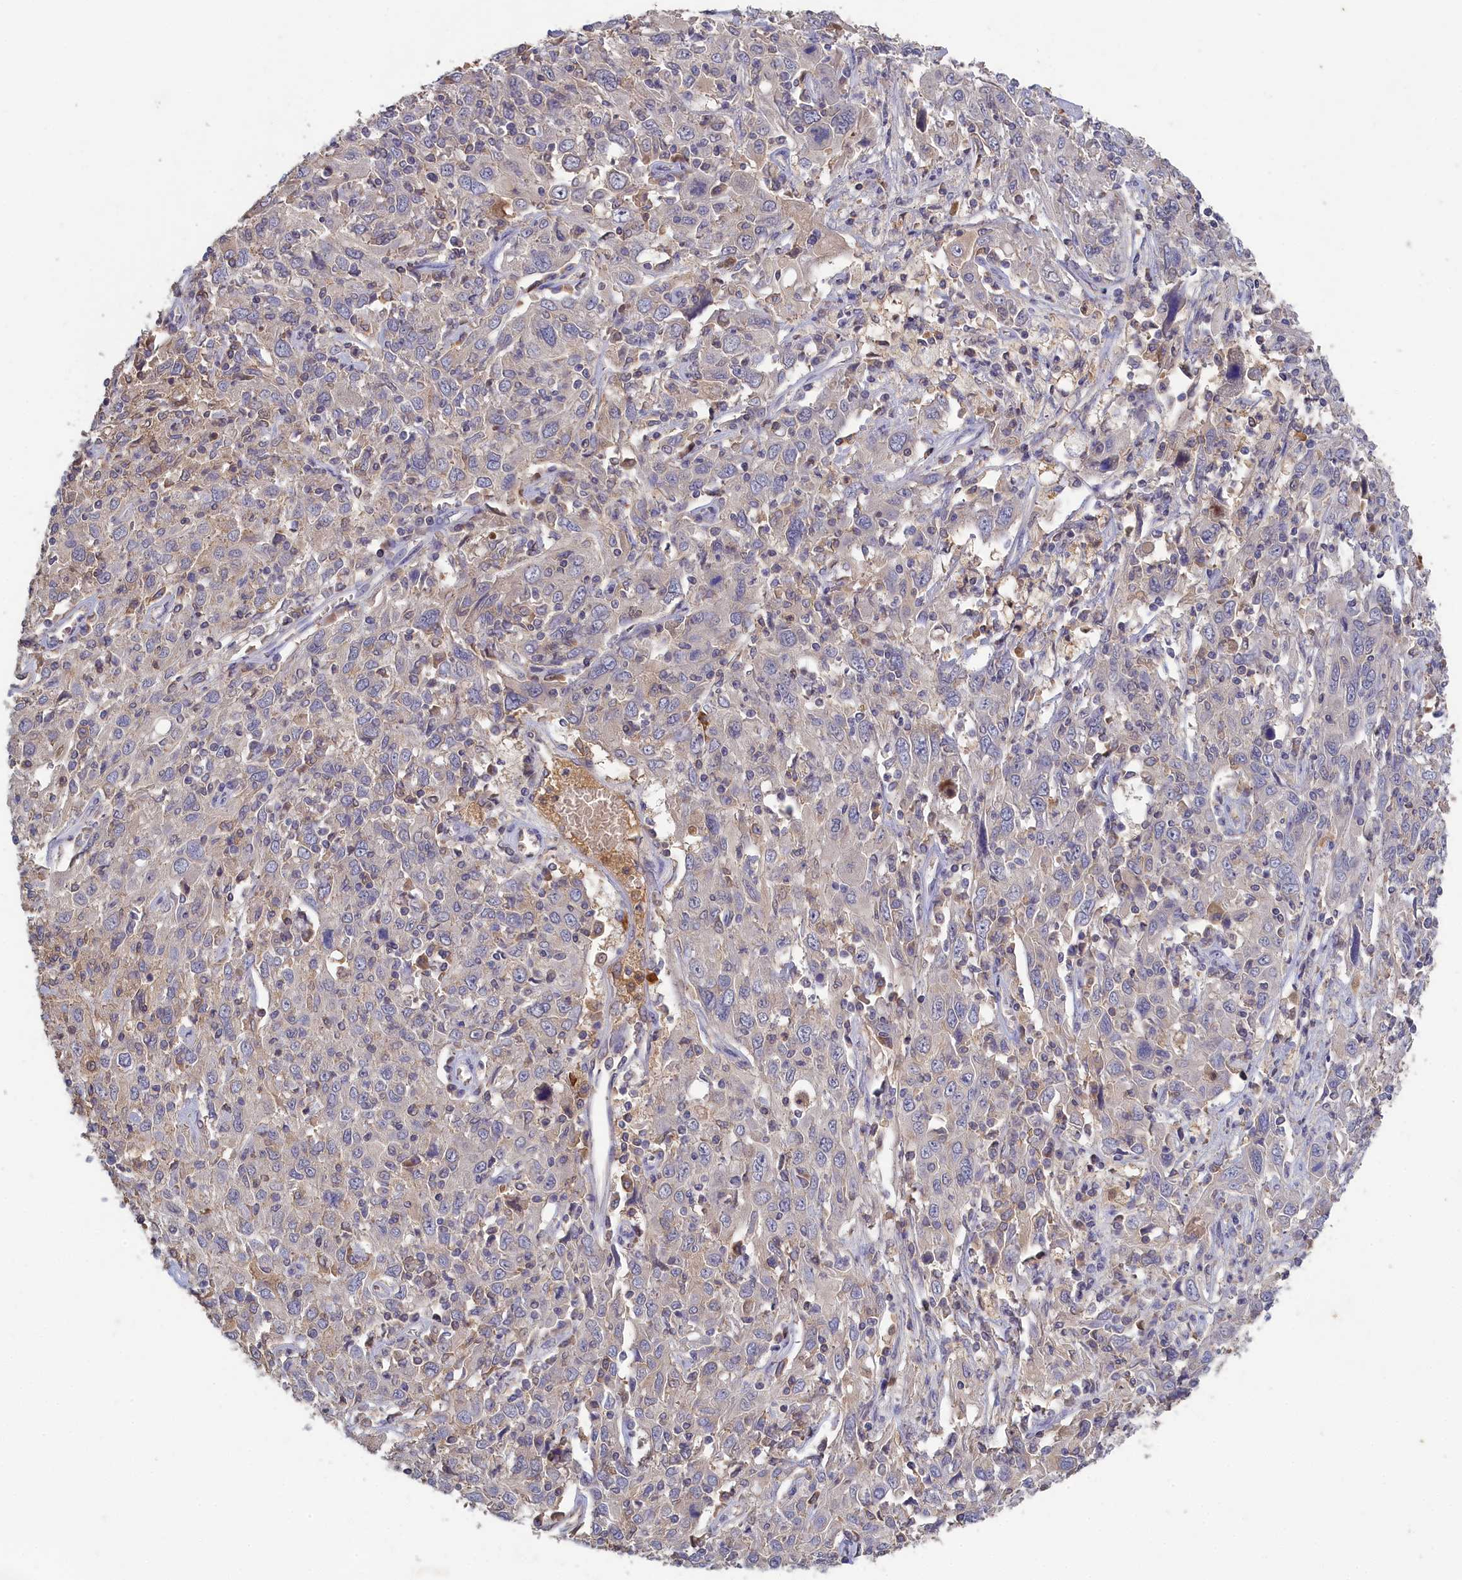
{"staining": {"intensity": "negative", "quantity": "none", "location": "none"}, "tissue": "cervical cancer", "cell_type": "Tumor cells", "image_type": "cancer", "snomed": [{"axis": "morphology", "description": "Squamous cell carcinoma, NOS"}, {"axis": "topography", "description": "Cervix"}], "caption": "A photomicrograph of human cervical squamous cell carcinoma is negative for staining in tumor cells.", "gene": "CELF5", "patient": {"sex": "female", "age": 46}}